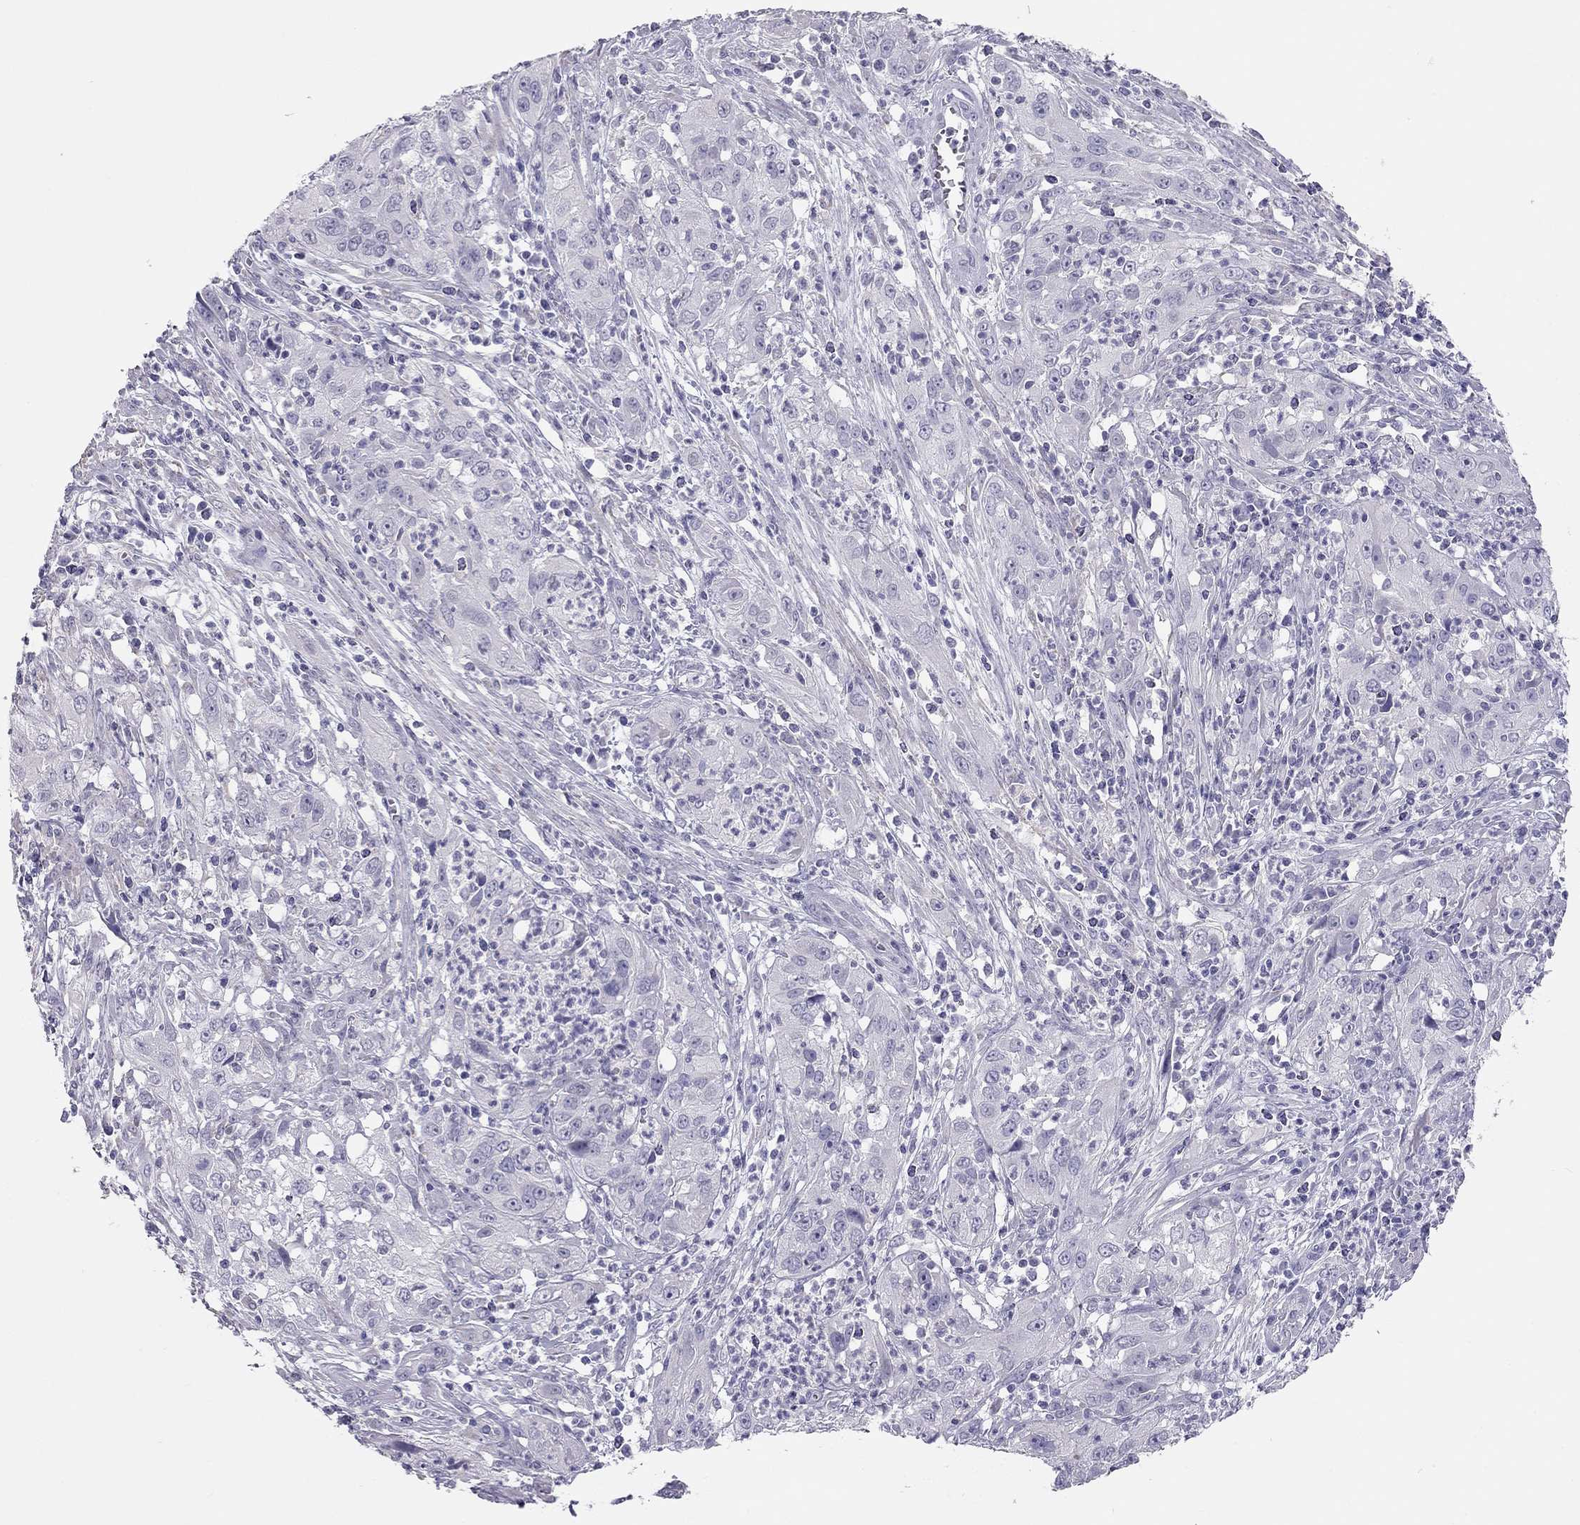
{"staining": {"intensity": "negative", "quantity": "none", "location": "none"}, "tissue": "cervical cancer", "cell_type": "Tumor cells", "image_type": "cancer", "snomed": [{"axis": "morphology", "description": "Squamous cell carcinoma, NOS"}, {"axis": "topography", "description": "Cervix"}], "caption": "Tumor cells show no significant expression in cervical cancer (squamous cell carcinoma).", "gene": "SPATA12", "patient": {"sex": "female", "age": 32}}